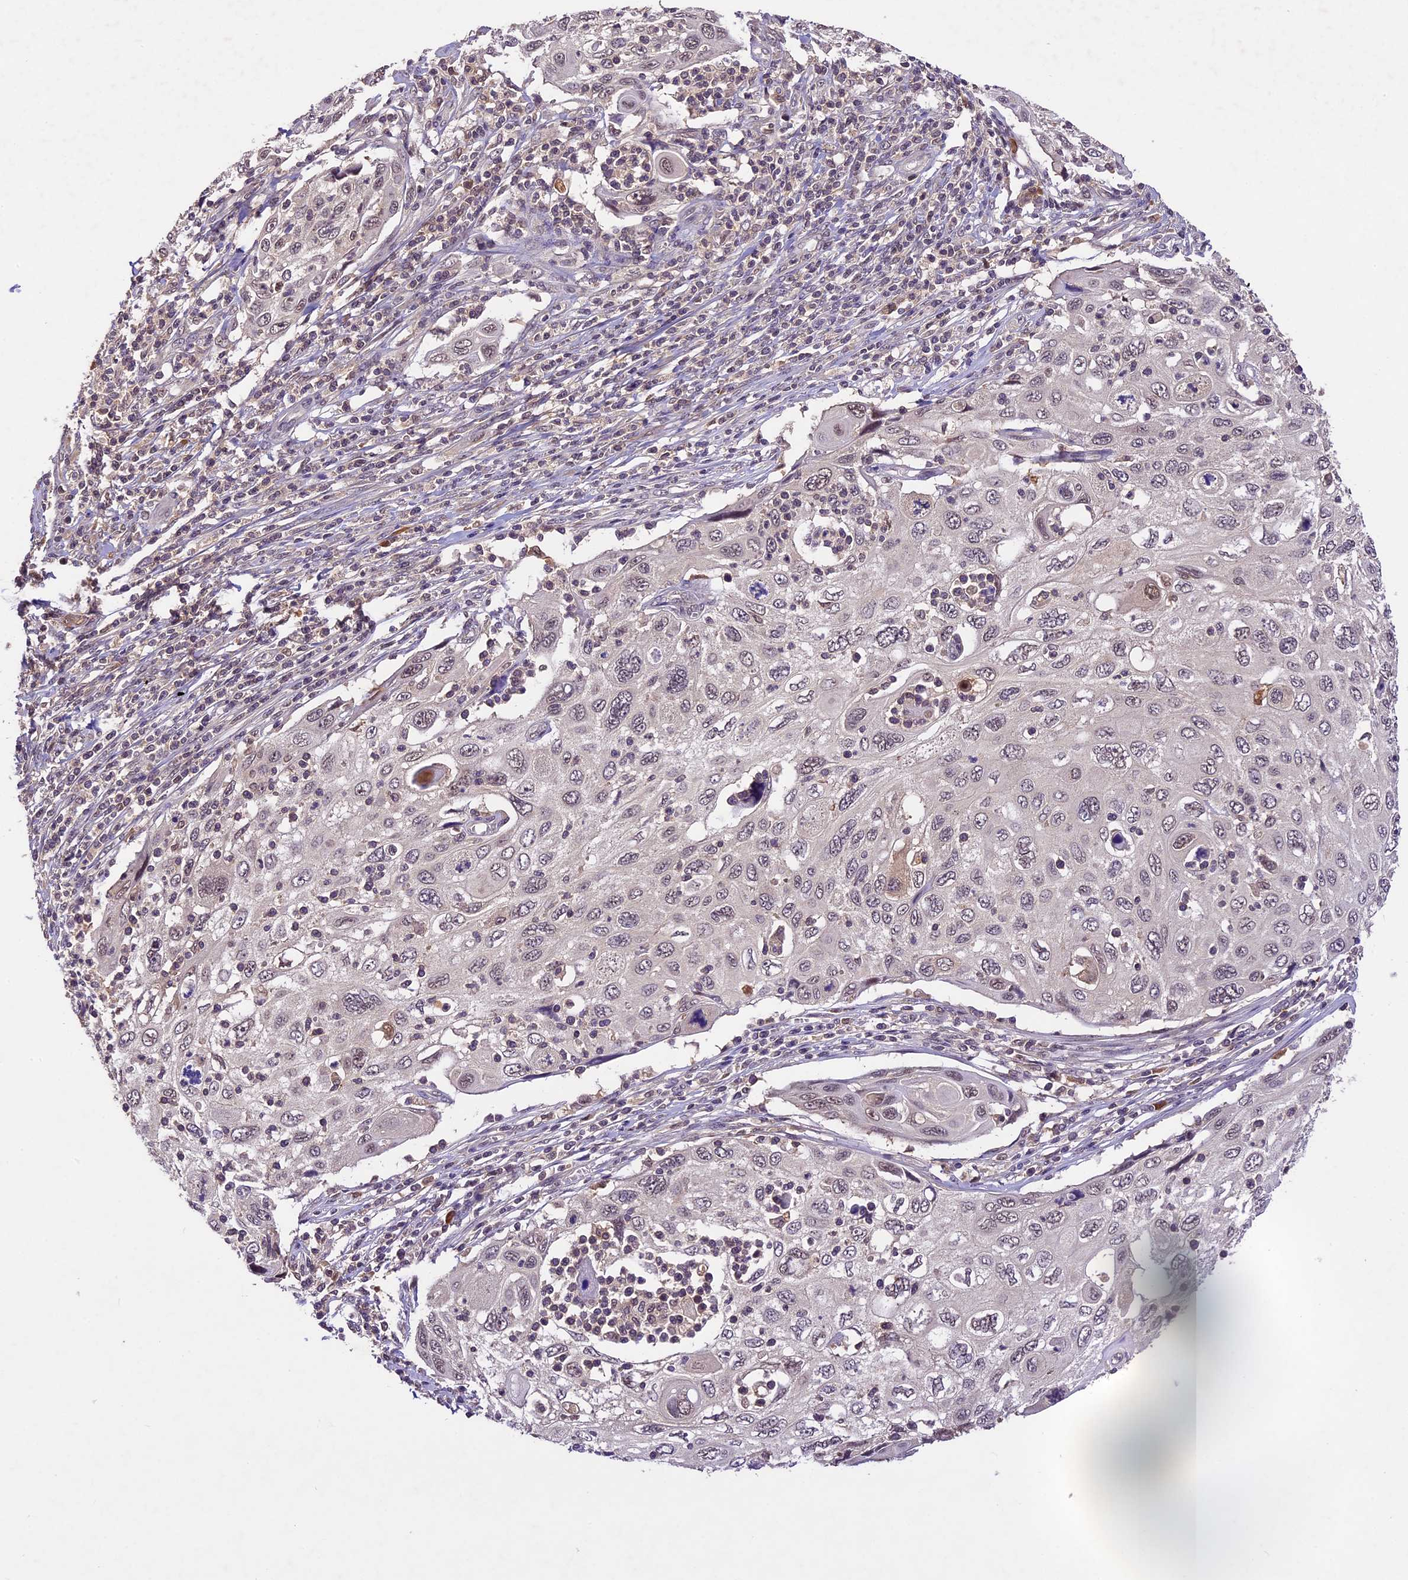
{"staining": {"intensity": "weak", "quantity": "<25%", "location": "nuclear"}, "tissue": "cervical cancer", "cell_type": "Tumor cells", "image_type": "cancer", "snomed": [{"axis": "morphology", "description": "Squamous cell carcinoma, NOS"}, {"axis": "topography", "description": "Cervix"}], "caption": "DAB immunohistochemical staining of human cervical cancer (squamous cell carcinoma) exhibits no significant staining in tumor cells.", "gene": "ATP10A", "patient": {"sex": "female", "age": 70}}